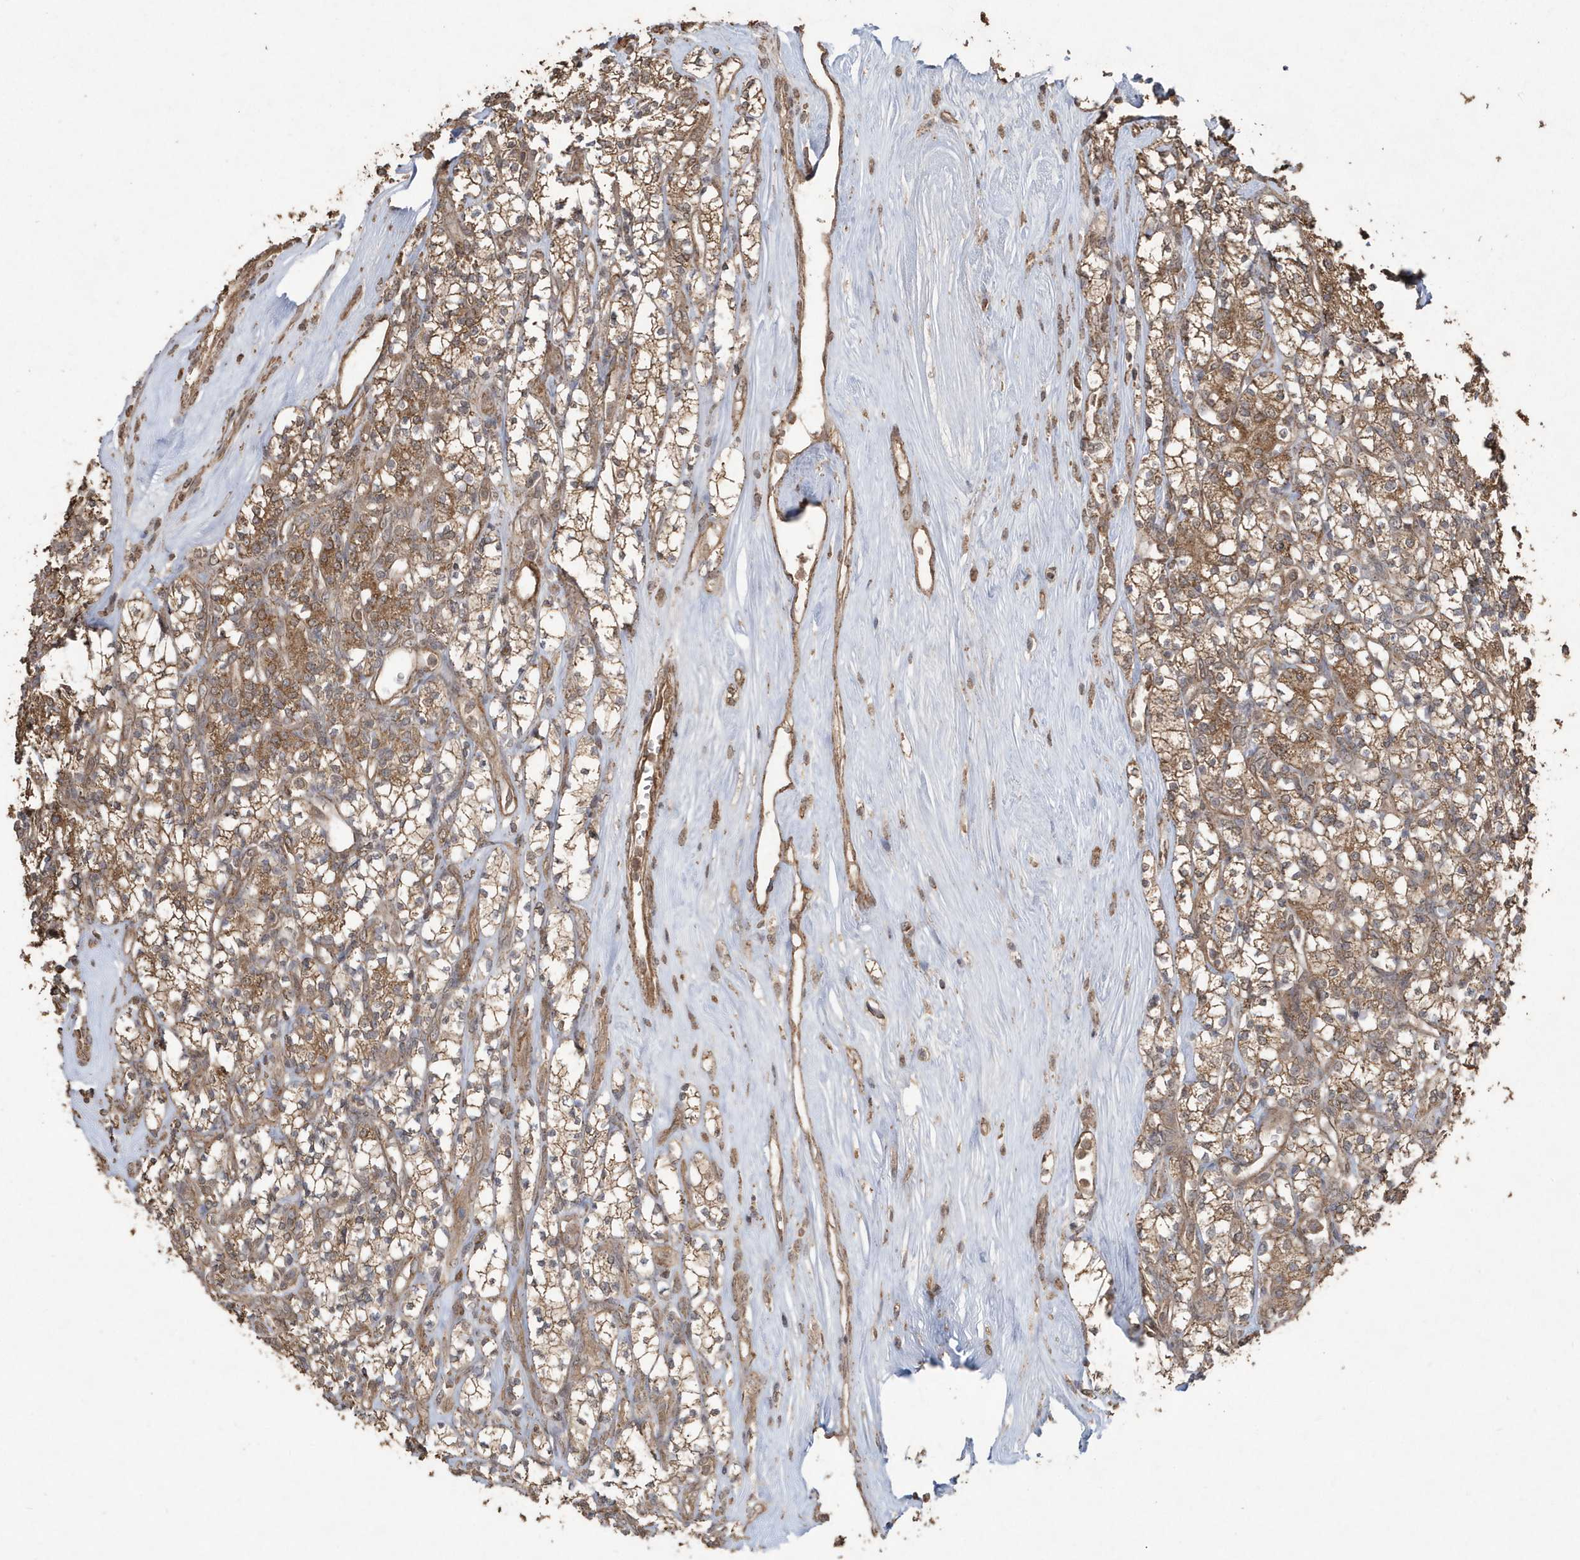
{"staining": {"intensity": "moderate", "quantity": ">75%", "location": "cytoplasmic/membranous"}, "tissue": "renal cancer", "cell_type": "Tumor cells", "image_type": "cancer", "snomed": [{"axis": "morphology", "description": "Adenocarcinoma, NOS"}, {"axis": "topography", "description": "Kidney"}], "caption": "Moderate cytoplasmic/membranous protein staining is identified in approximately >75% of tumor cells in renal adenocarcinoma.", "gene": "PAXBP1", "patient": {"sex": "male", "age": 77}}